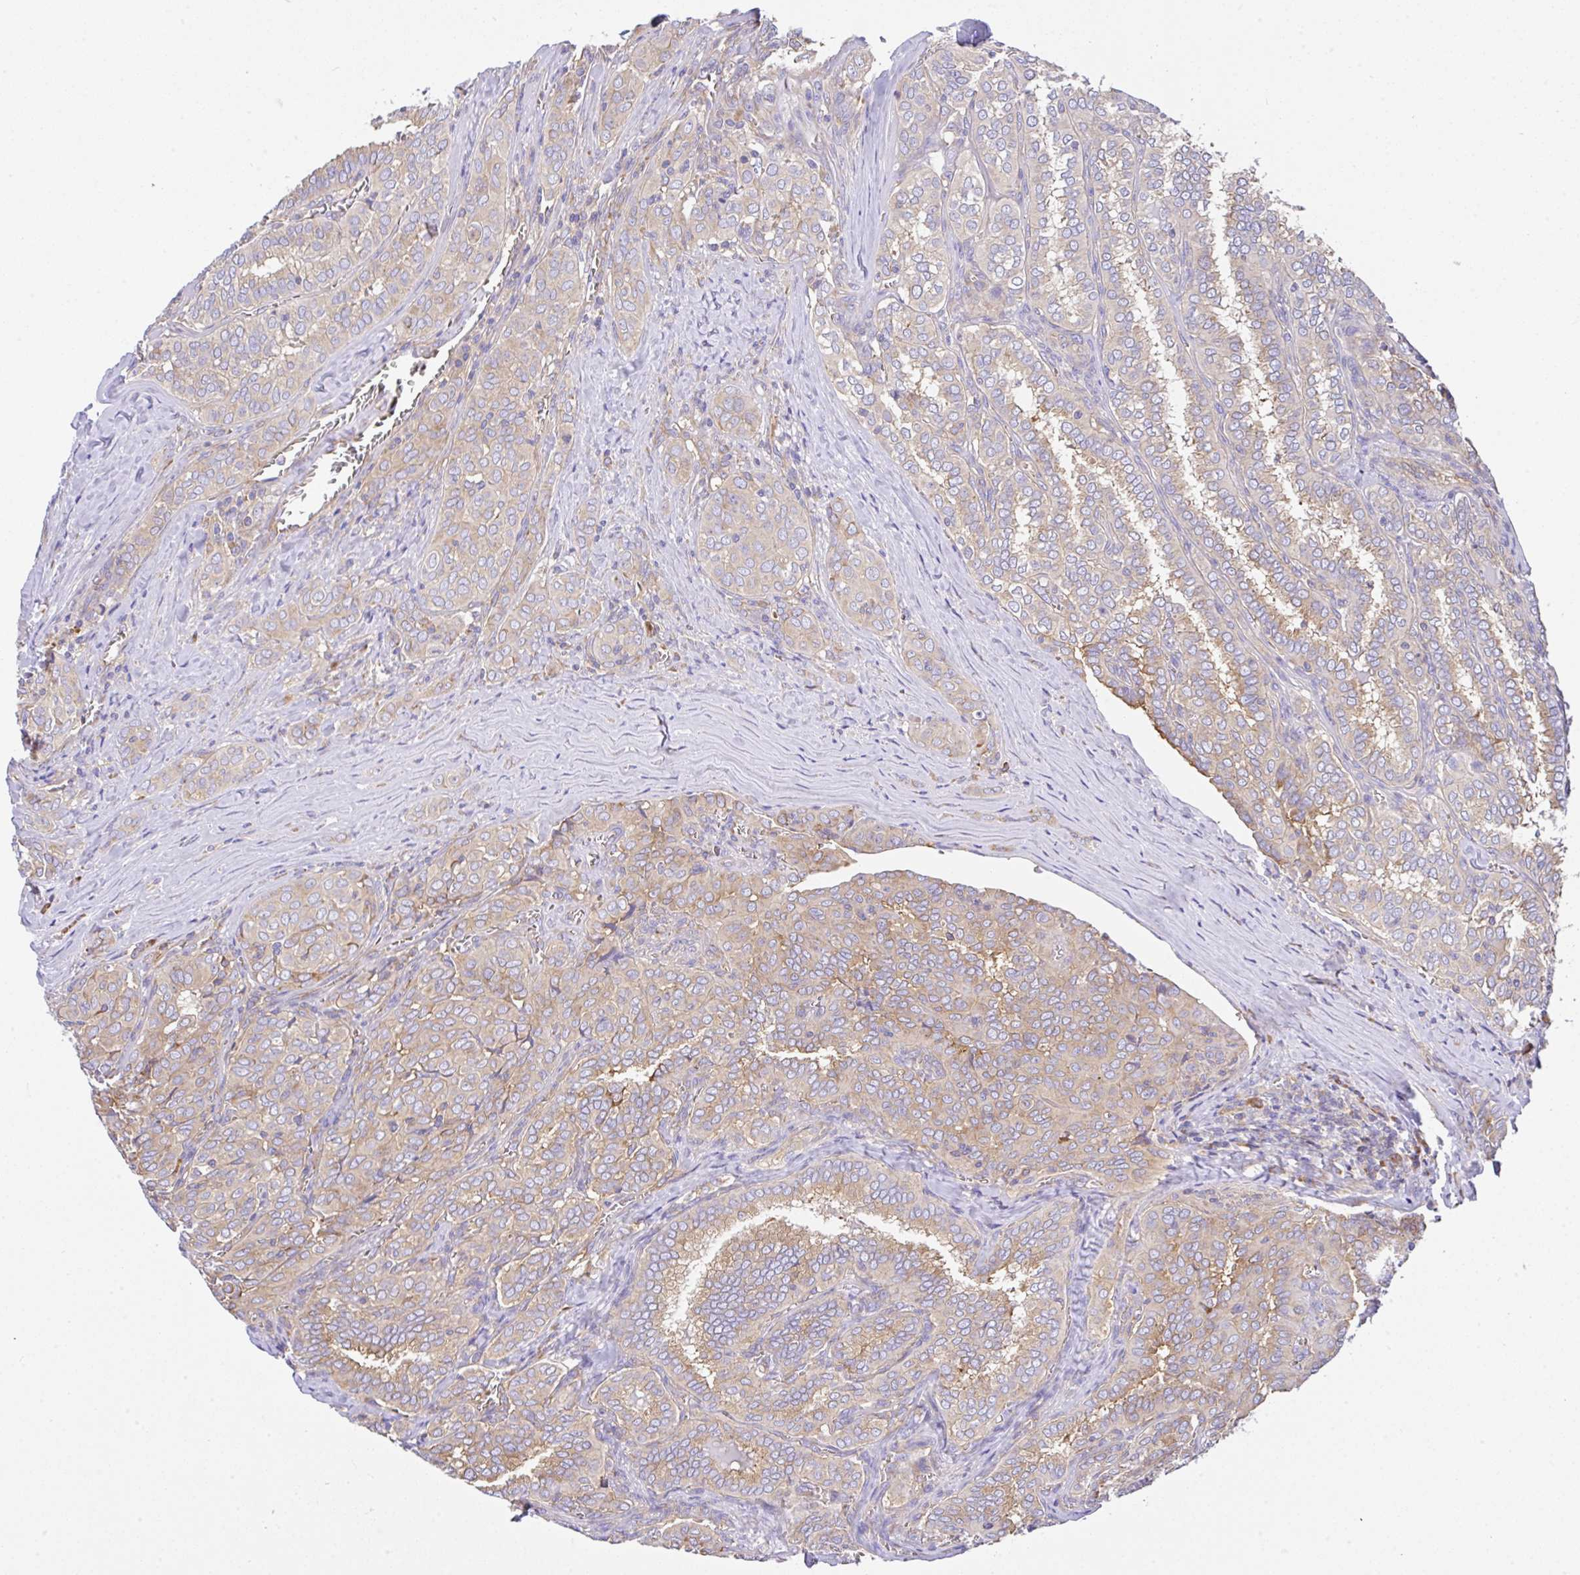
{"staining": {"intensity": "weak", "quantity": "25%-75%", "location": "cytoplasmic/membranous"}, "tissue": "thyroid cancer", "cell_type": "Tumor cells", "image_type": "cancer", "snomed": [{"axis": "morphology", "description": "Papillary adenocarcinoma, NOS"}, {"axis": "topography", "description": "Thyroid gland"}], "caption": "Brown immunohistochemical staining in thyroid papillary adenocarcinoma displays weak cytoplasmic/membranous staining in approximately 25%-75% of tumor cells.", "gene": "GFPT2", "patient": {"sex": "female", "age": 30}}